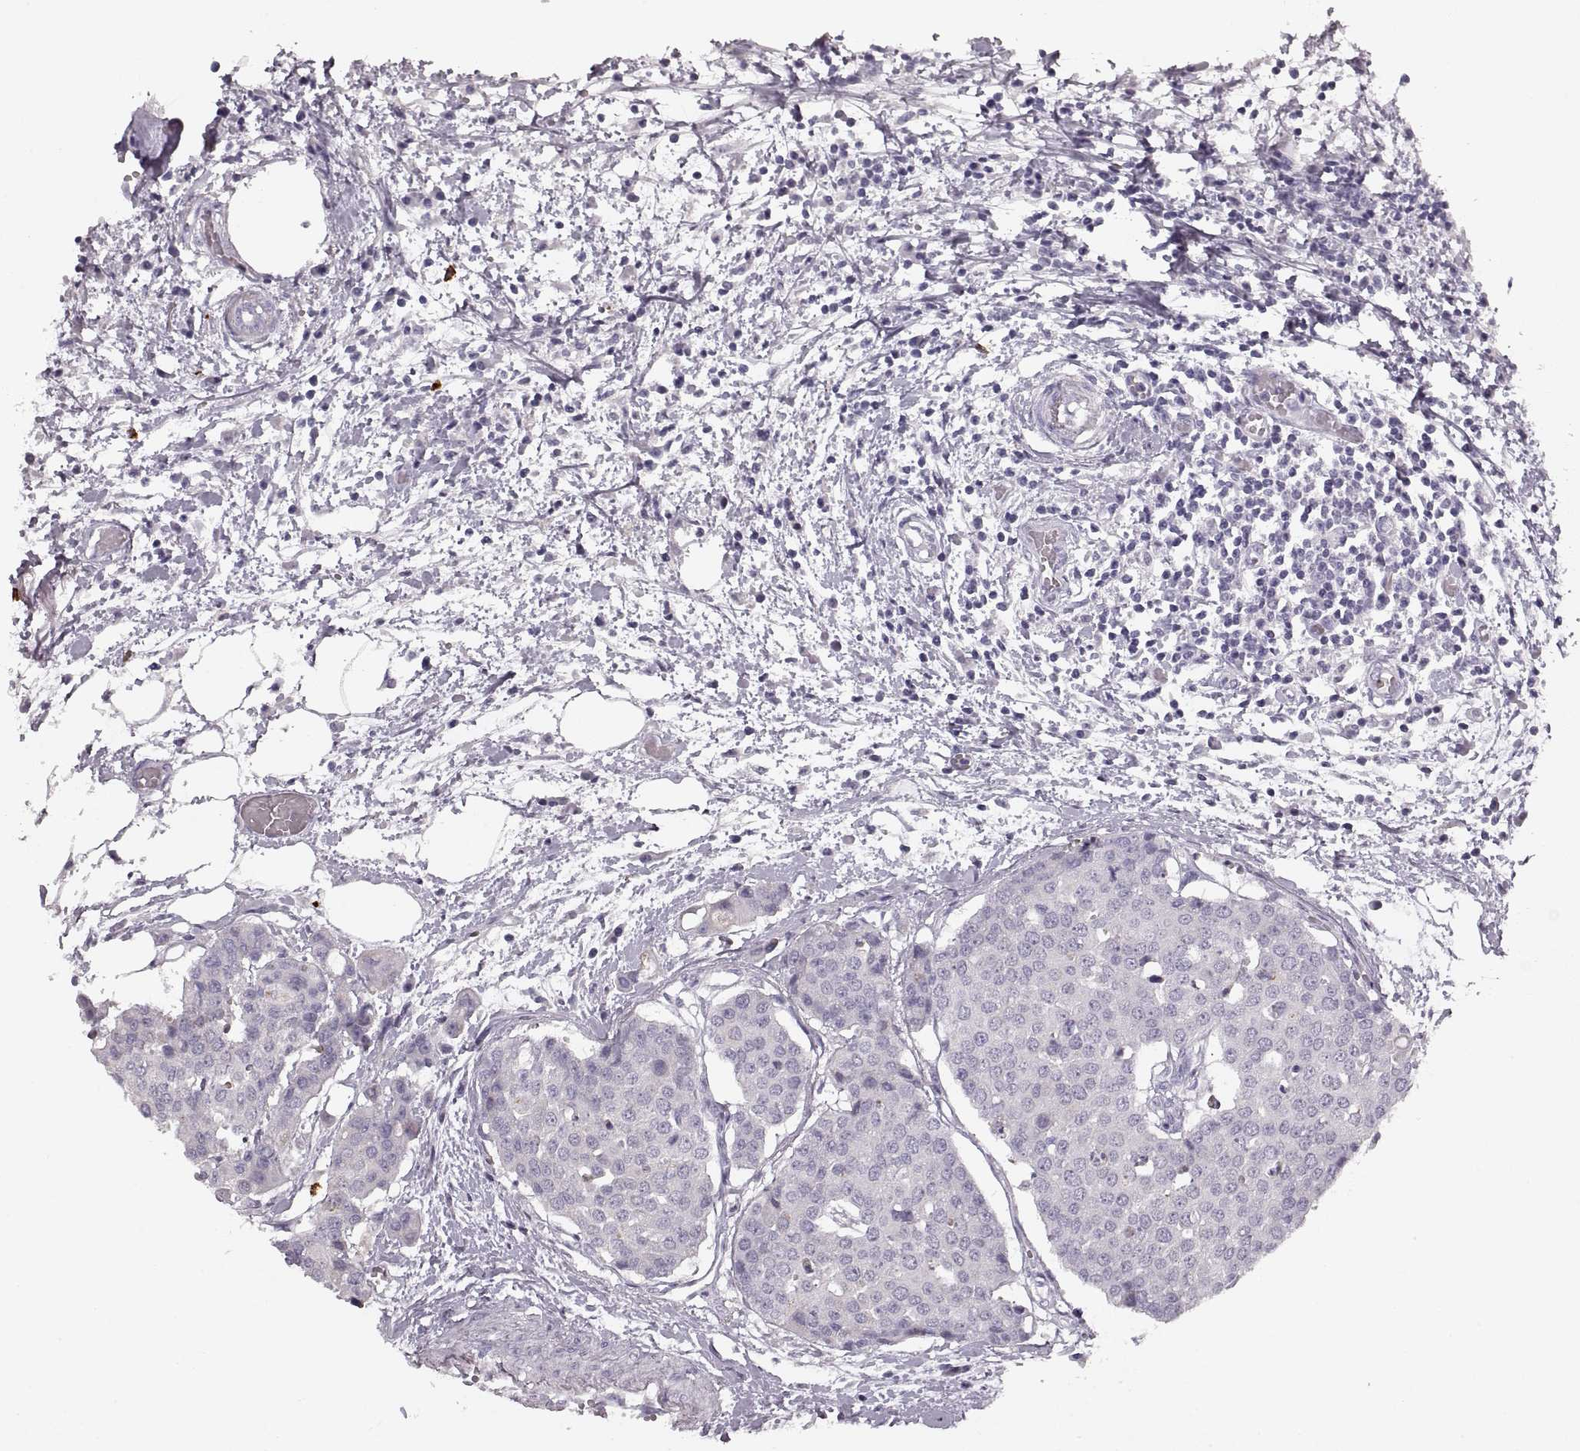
{"staining": {"intensity": "negative", "quantity": "none", "location": "none"}, "tissue": "carcinoid", "cell_type": "Tumor cells", "image_type": "cancer", "snomed": [{"axis": "morphology", "description": "Carcinoid, malignant, NOS"}, {"axis": "topography", "description": "Colon"}], "caption": "This is an immunohistochemistry (IHC) image of human carcinoid (malignant). There is no expression in tumor cells.", "gene": "CNTN1", "patient": {"sex": "male", "age": 81}}